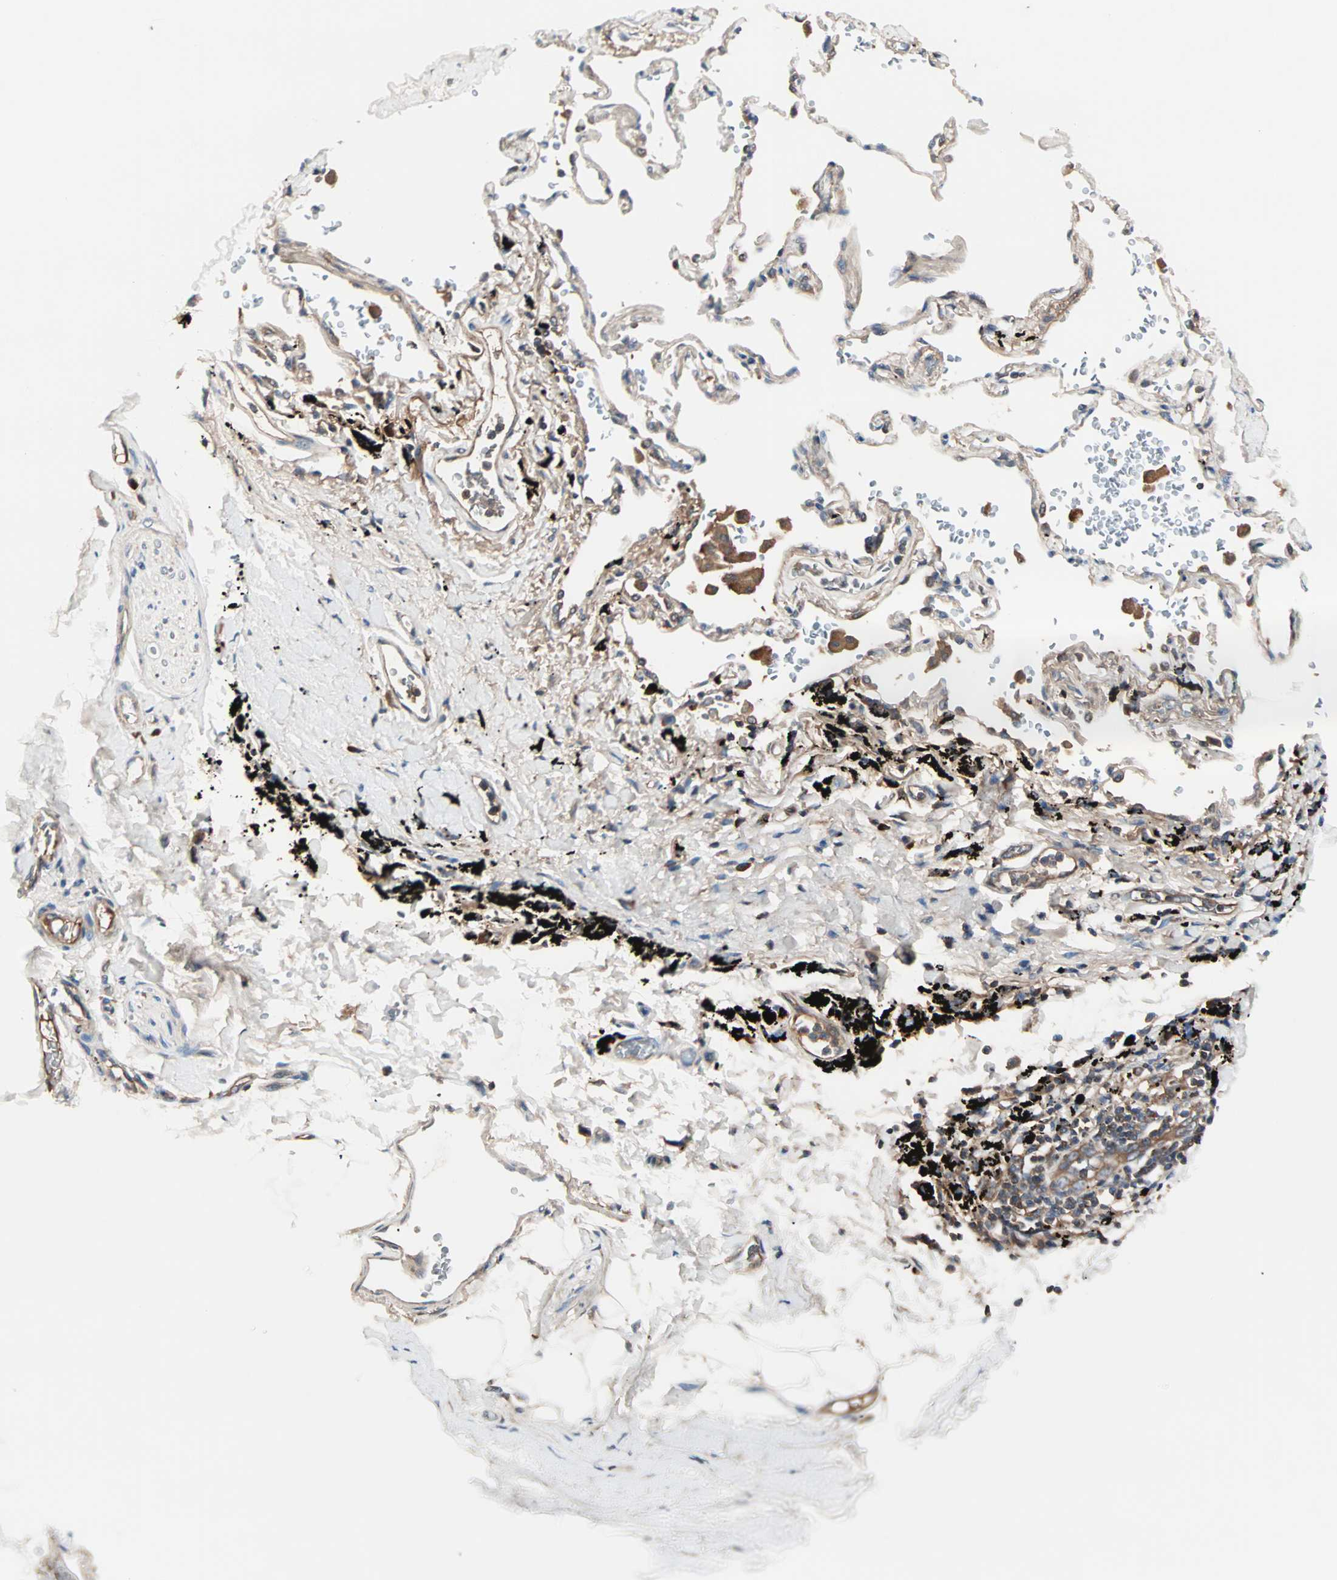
{"staining": {"intensity": "negative", "quantity": "none", "location": "none"}, "tissue": "adipose tissue", "cell_type": "Adipocytes", "image_type": "normal", "snomed": [{"axis": "morphology", "description": "Normal tissue, NOS"}, {"axis": "topography", "description": "Cartilage tissue"}, {"axis": "topography", "description": "Bronchus"}], "caption": "This is a image of IHC staining of benign adipose tissue, which shows no expression in adipocytes. The staining was performed using DAB (3,3'-diaminobenzidine) to visualize the protein expression in brown, while the nuclei were stained in blue with hematoxylin (Magnification: 20x).", "gene": "CAD", "patient": {"sex": "female", "age": 73}}